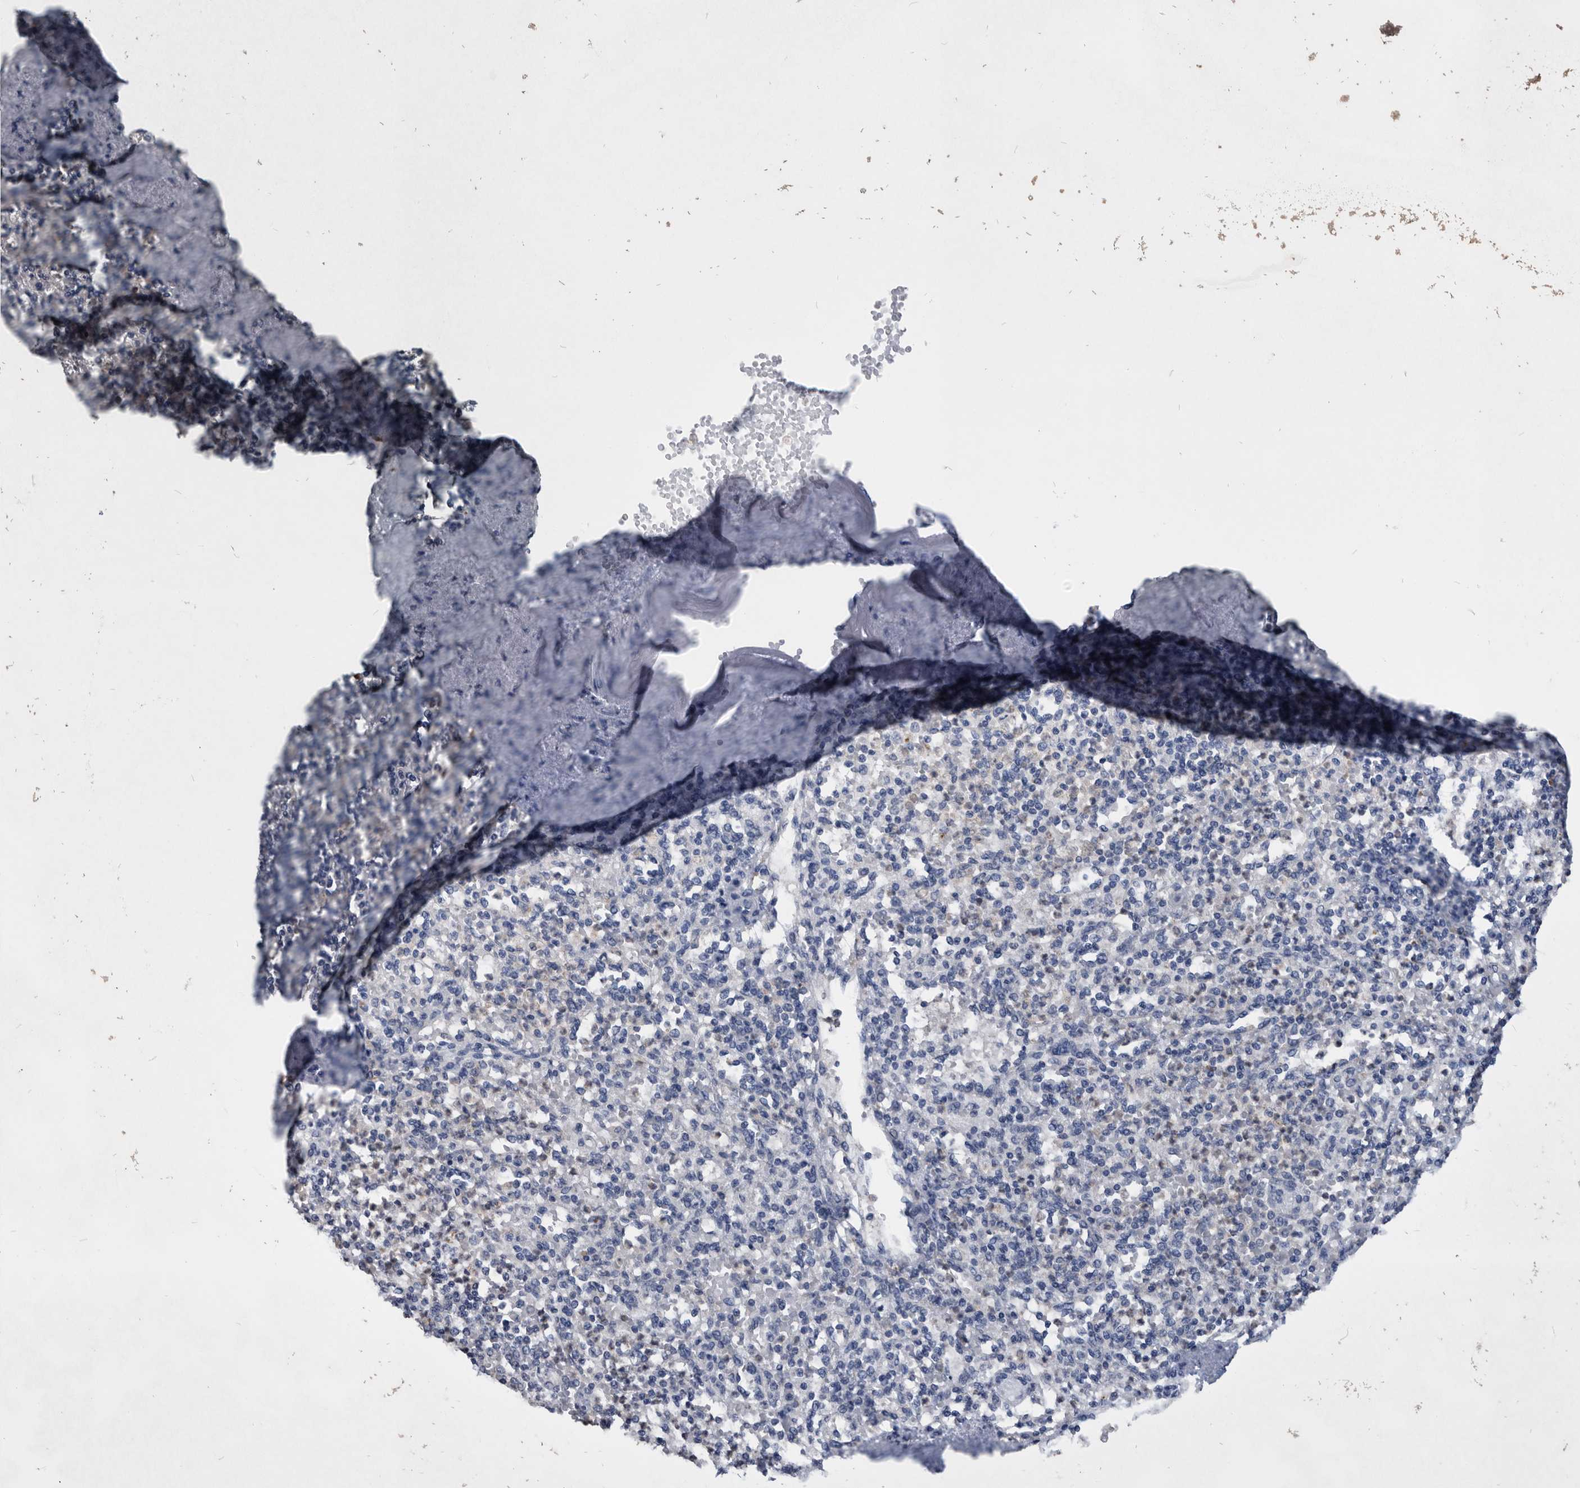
{"staining": {"intensity": "weak", "quantity": "<25%", "location": "cytoplasmic/membranous"}, "tissue": "spleen", "cell_type": "Cells in red pulp", "image_type": "normal", "snomed": [{"axis": "morphology", "description": "Normal tissue, NOS"}, {"axis": "topography", "description": "Spleen"}], "caption": "IHC photomicrograph of unremarkable spleen: human spleen stained with DAB demonstrates no significant protein staining in cells in red pulp.", "gene": "PDXK", "patient": {"sex": "female", "age": 74}}